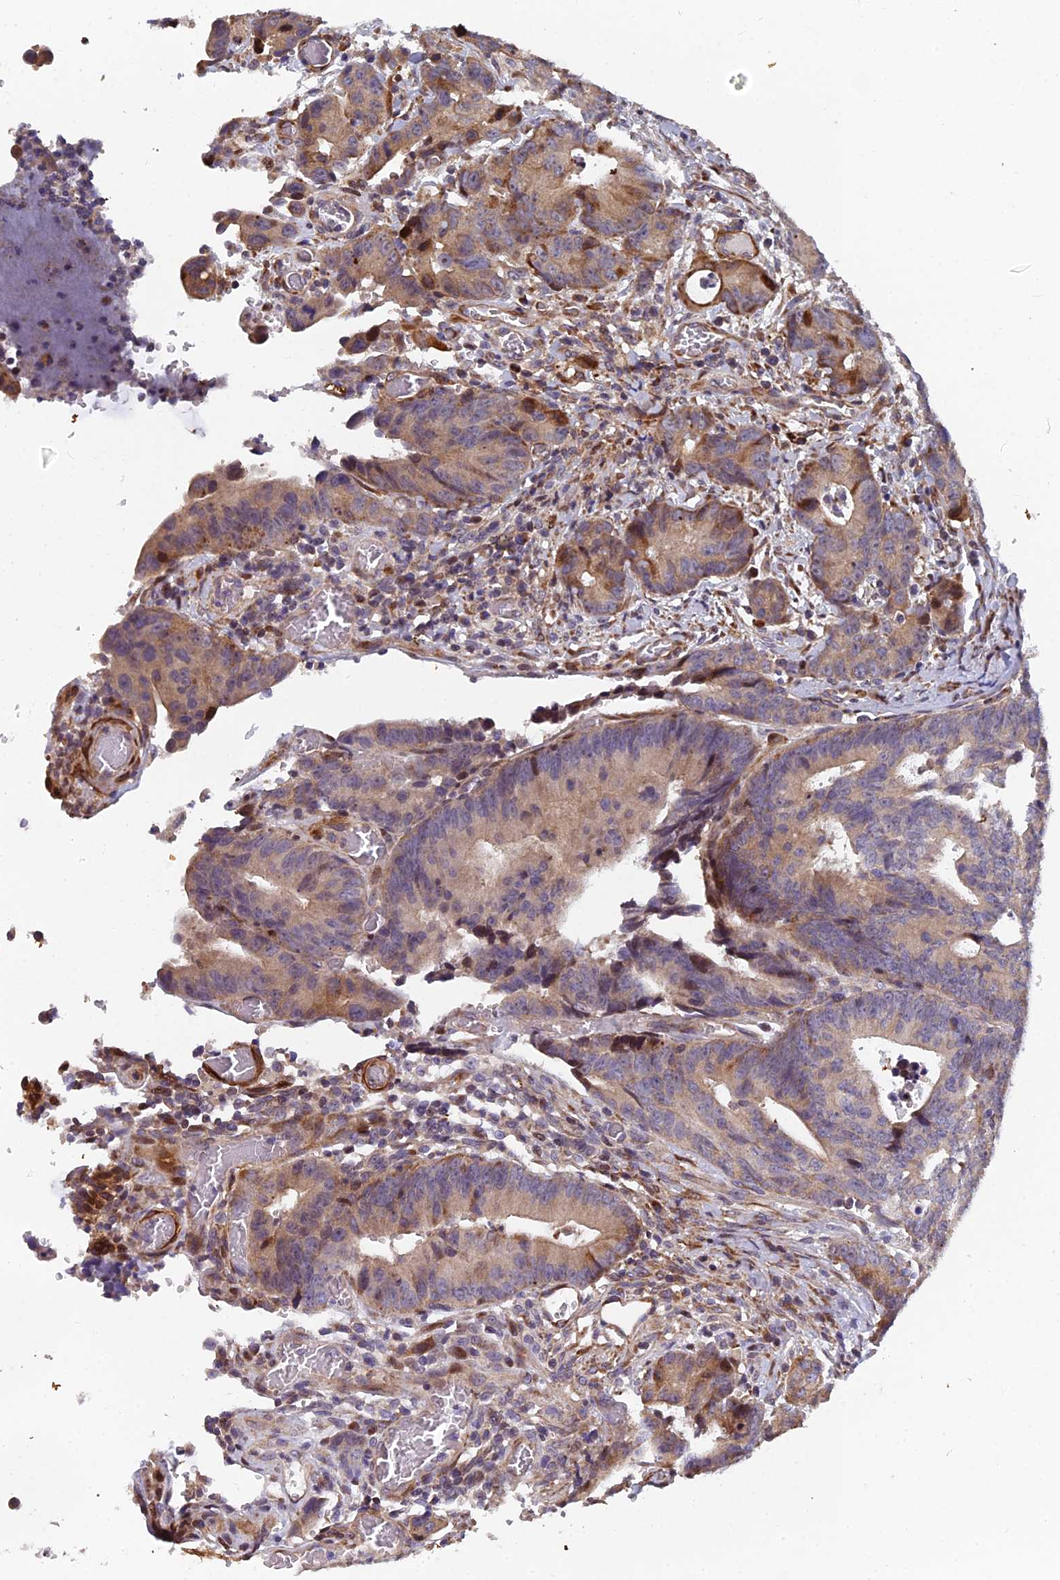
{"staining": {"intensity": "moderate", "quantity": "25%-75%", "location": "cytoplasmic/membranous"}, "tissue": "colorectal cancer", "cell_type": "Tumor cells", "image_type": "cancer", "snomed": [{"axis": "morphology", "description": "Adenocarcinoma, NOS"}, {"axis": "topography", "description": "Colon"}], "caption": "There is medium levels of moderate cytoplasmic/membranous expression in tumor cells of colorectal adenocarcinoma, as demonstrated by immunohistochemical staining (brown color).", "gene": "RAB28", "patient": {"sex": "female", "age": 57}}